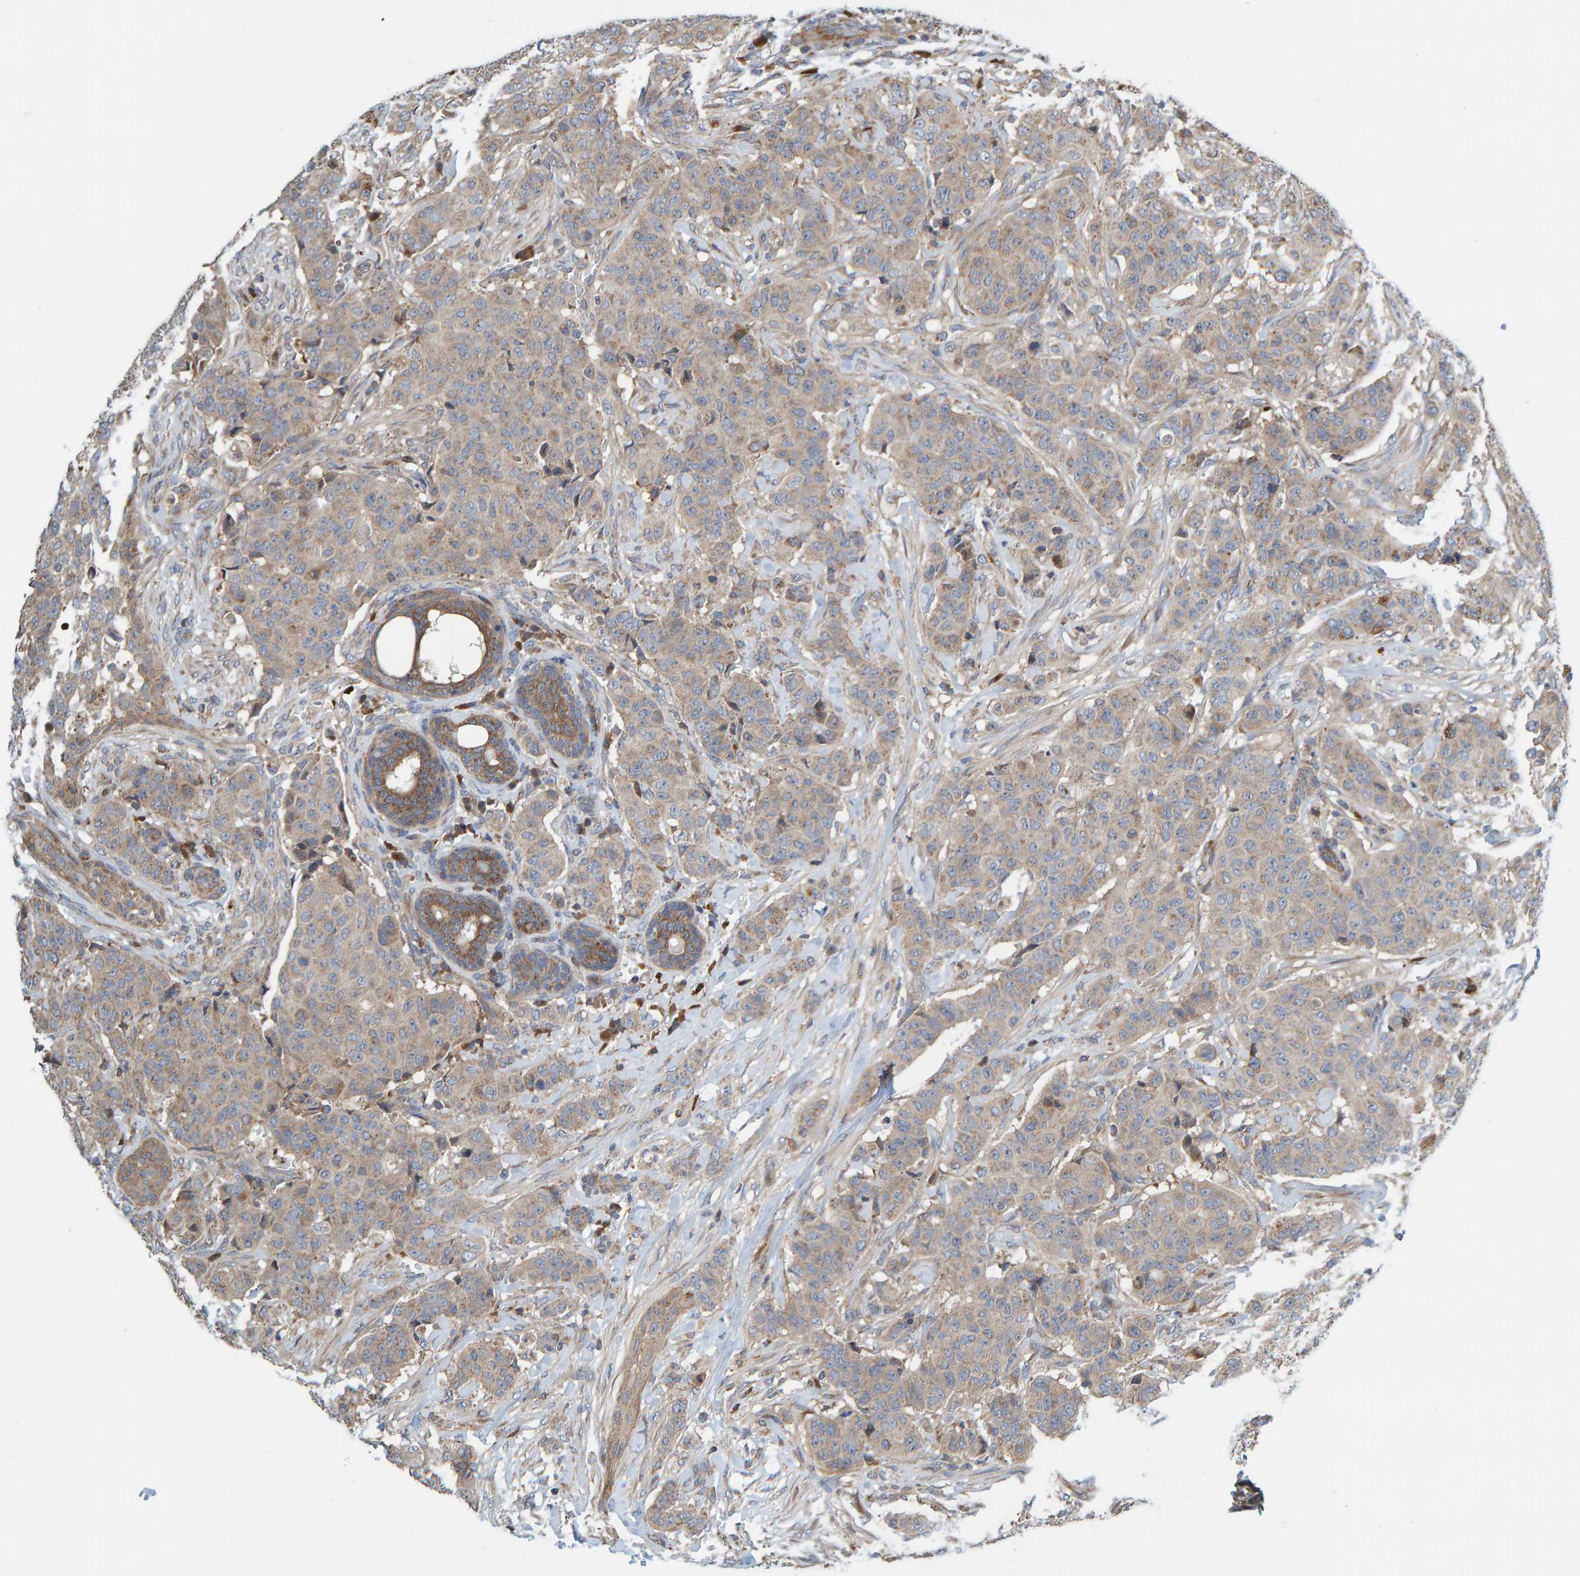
{"staining": {"intensity": "weak", "quantity": ">75%", "location": "cytoplasmic/membranous"}, "tissue": "breast cancer", "cell_type": "Tumor cells", "image_type": "cancer", "snomed": [{"axis": "morphology", "description": "Normal tissue, NOS"}, {"axis": "morphology", "description": "Duct carcinoma"}, {"axis": "topography", "description": "Breast"}], "caption": "Weak cytoplasmic/membranous positivity is seen in about >75% of tumor cells in breast cancer.", "gene": "KIAA0753", "patient": {"sex": "female", "age": 40}}